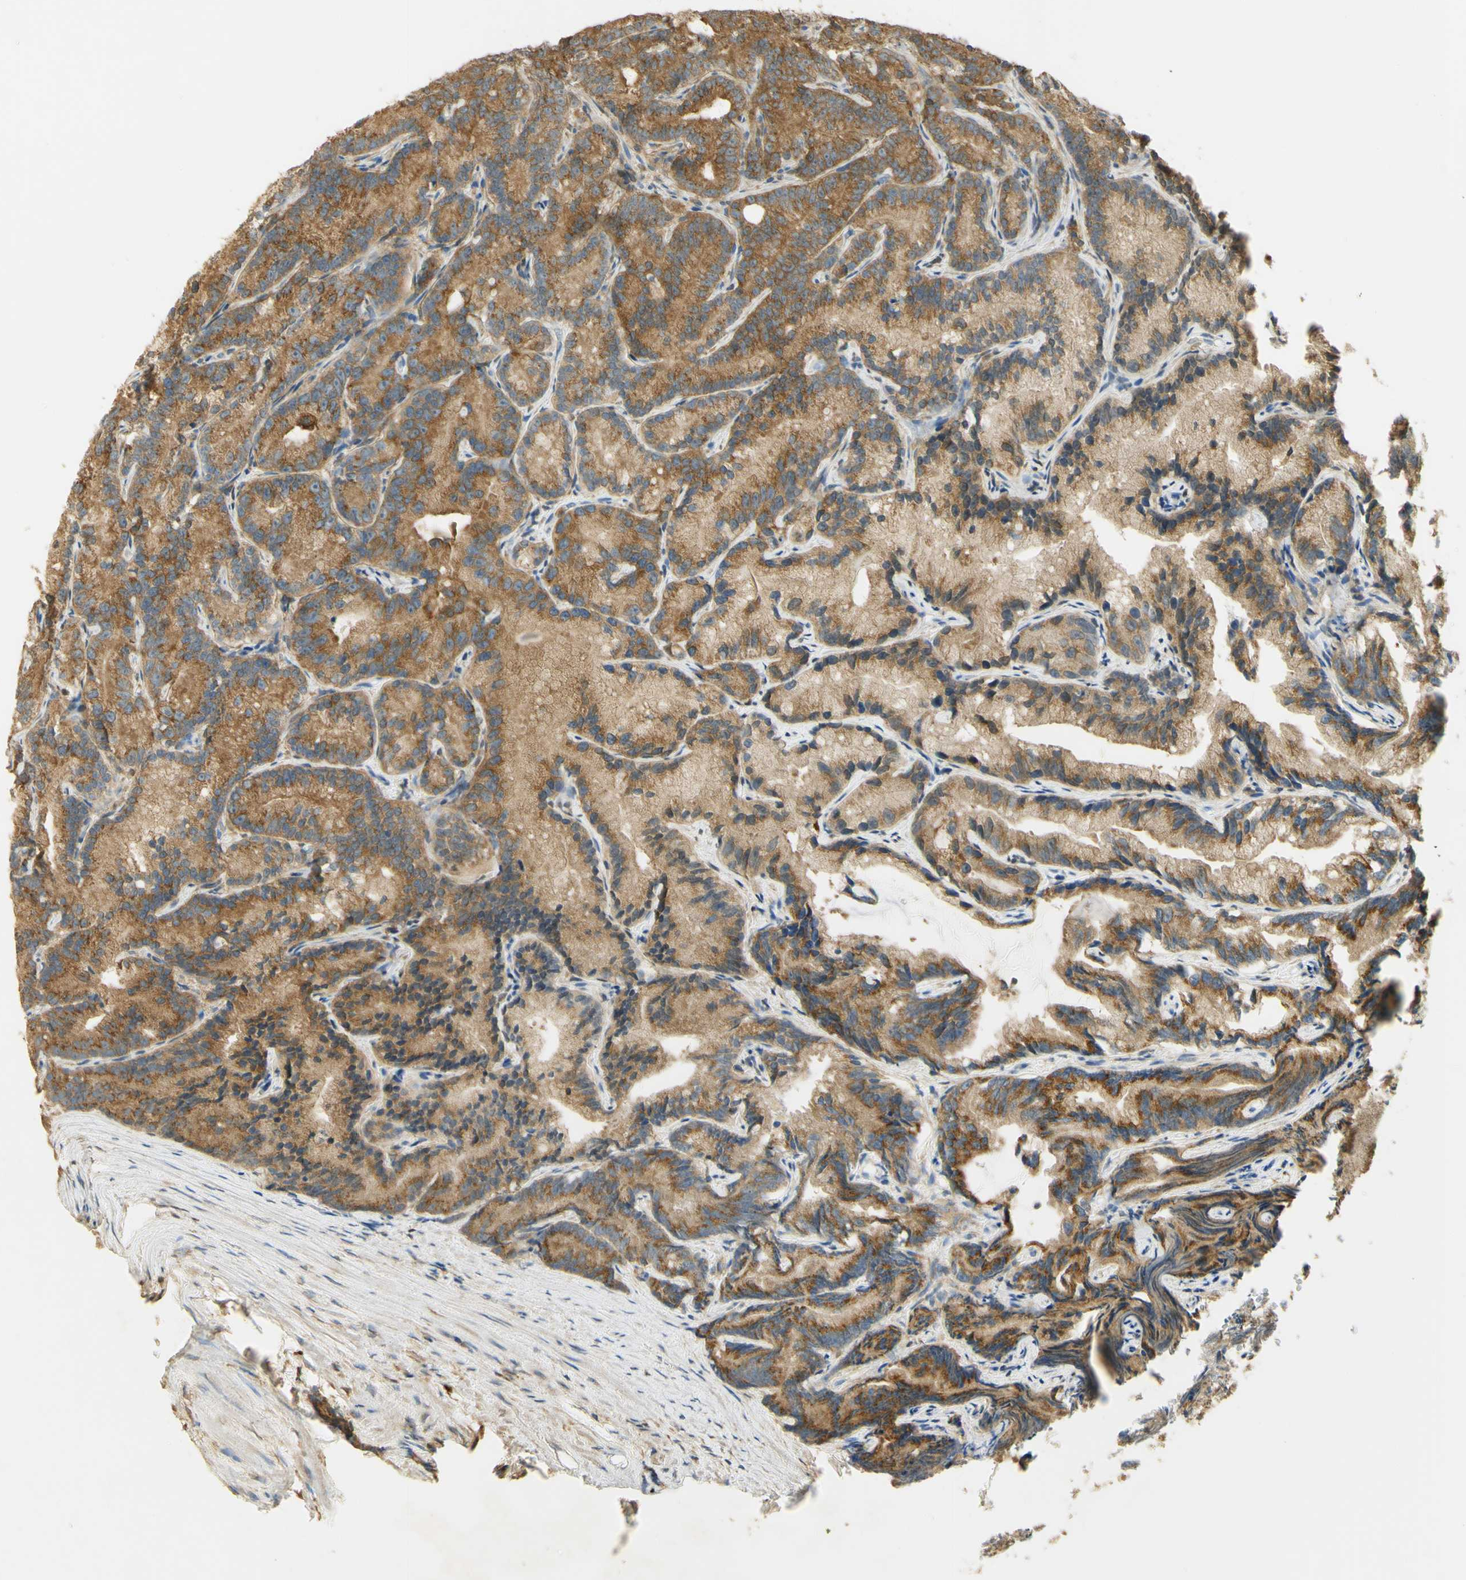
{"staining": {"intensity": "moderate", "quantity": ">75%", "location": "cytoplasmic/membranous"}, "tissue": "prostate cancer", "cell_type": "Tumor cells", "image_type": "cancer", "snomed": [{"axis": "morphology", "description": "Adenocarcinoma, Low grade"}, {"axis": "topography", "description": "Prostate"}], "caption": "Prostate cancer (low-grade adenocarcinoma) was stained to show a protein in brown. There is medium levels of moderate cytoplasmic/membranous staining in approximately >75% of tumor cells.", "gene": "PAK1", "patient": {"sex": "male", "age": 89}}